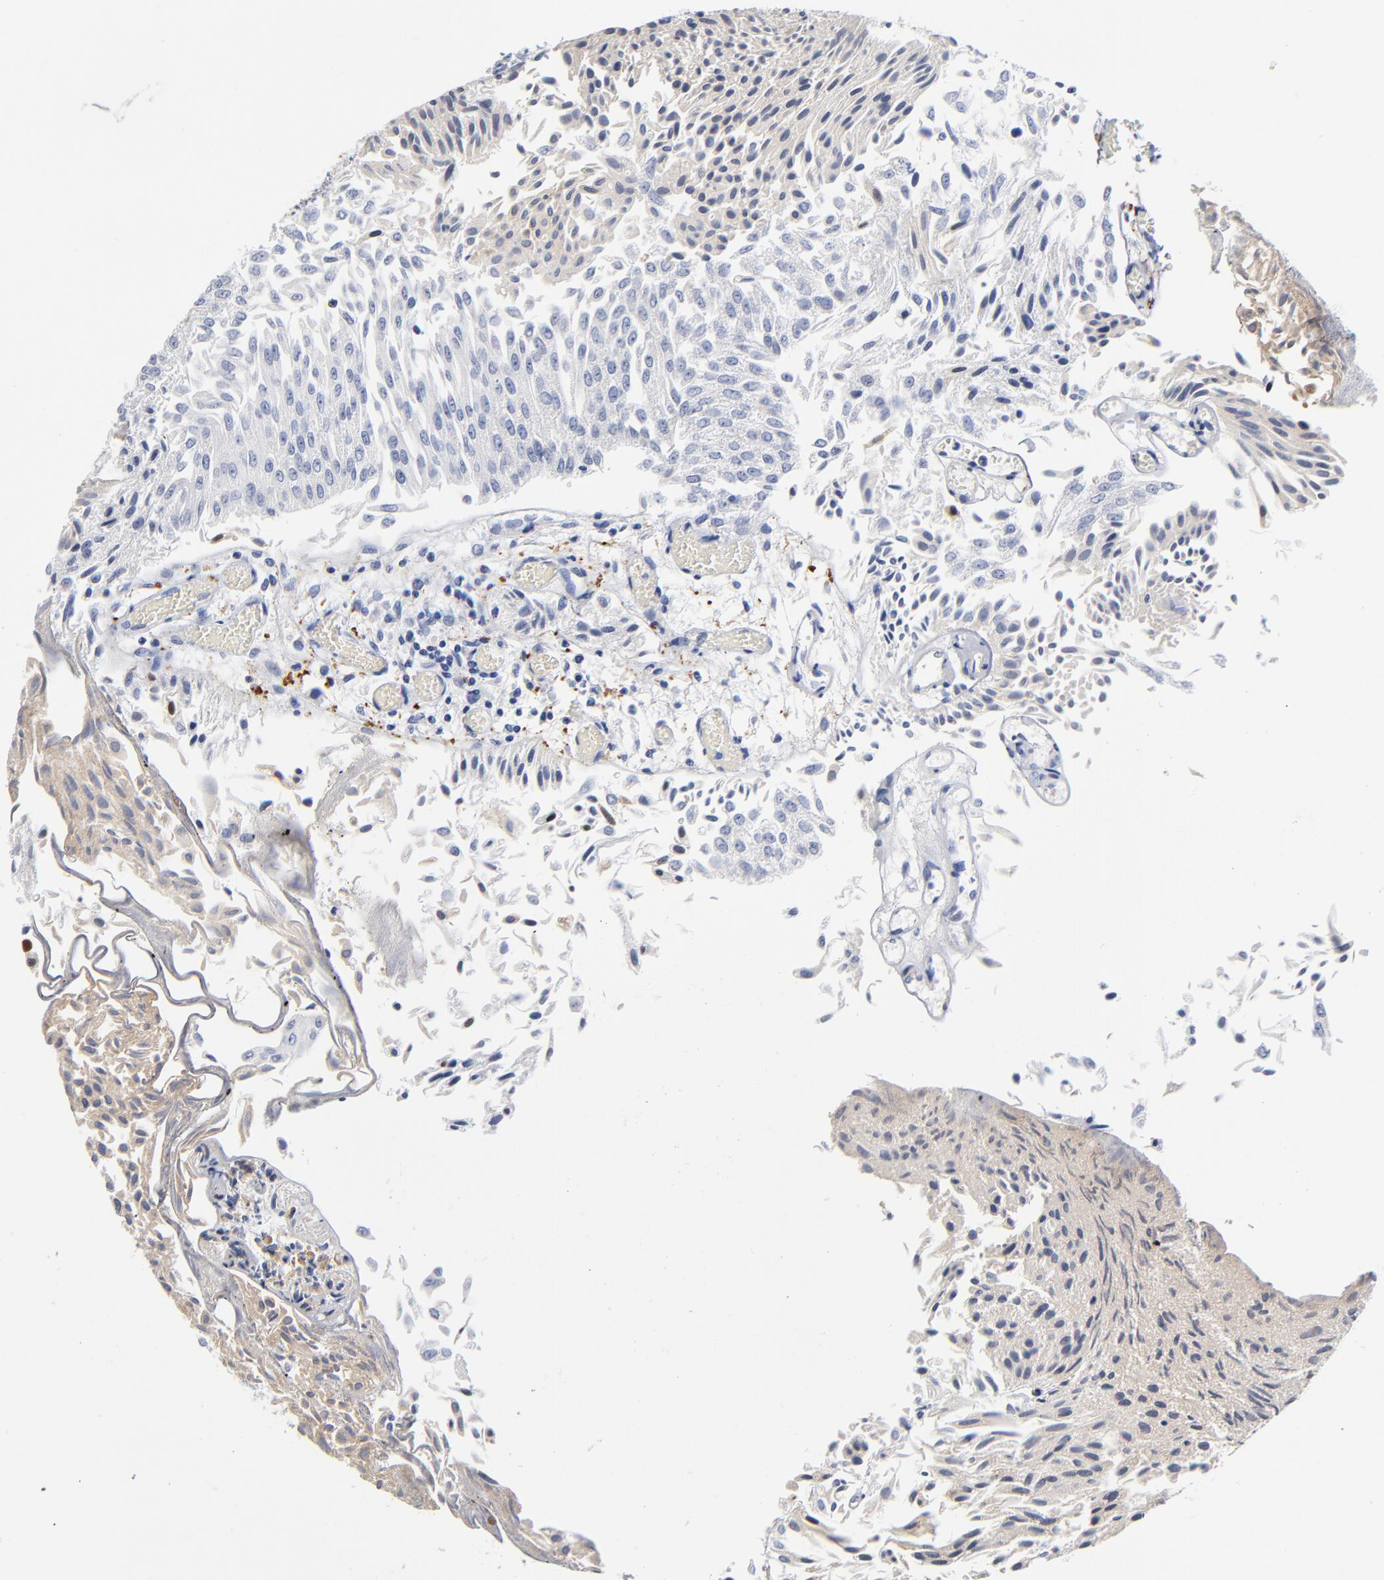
{"staining": {"intensity": "negative", "quantity": "none", "location": "none"}, "tissue": "urothelial cancer", "cell_type": "Tumor cells", "image_type": "cancer", "snomed": [{"axis": "morphology", "description": "Urothelial carcinoma, Low grade"}, {"axis": "topography", "description": "Urinary bladder"}], "caption": "Low-grade urothelial carcinoma stained for a protein using immunohistochemistry displays no expression tumor cells.", "gene": "PTP4A1", "patient": {"sex": "male", "age": 86}}